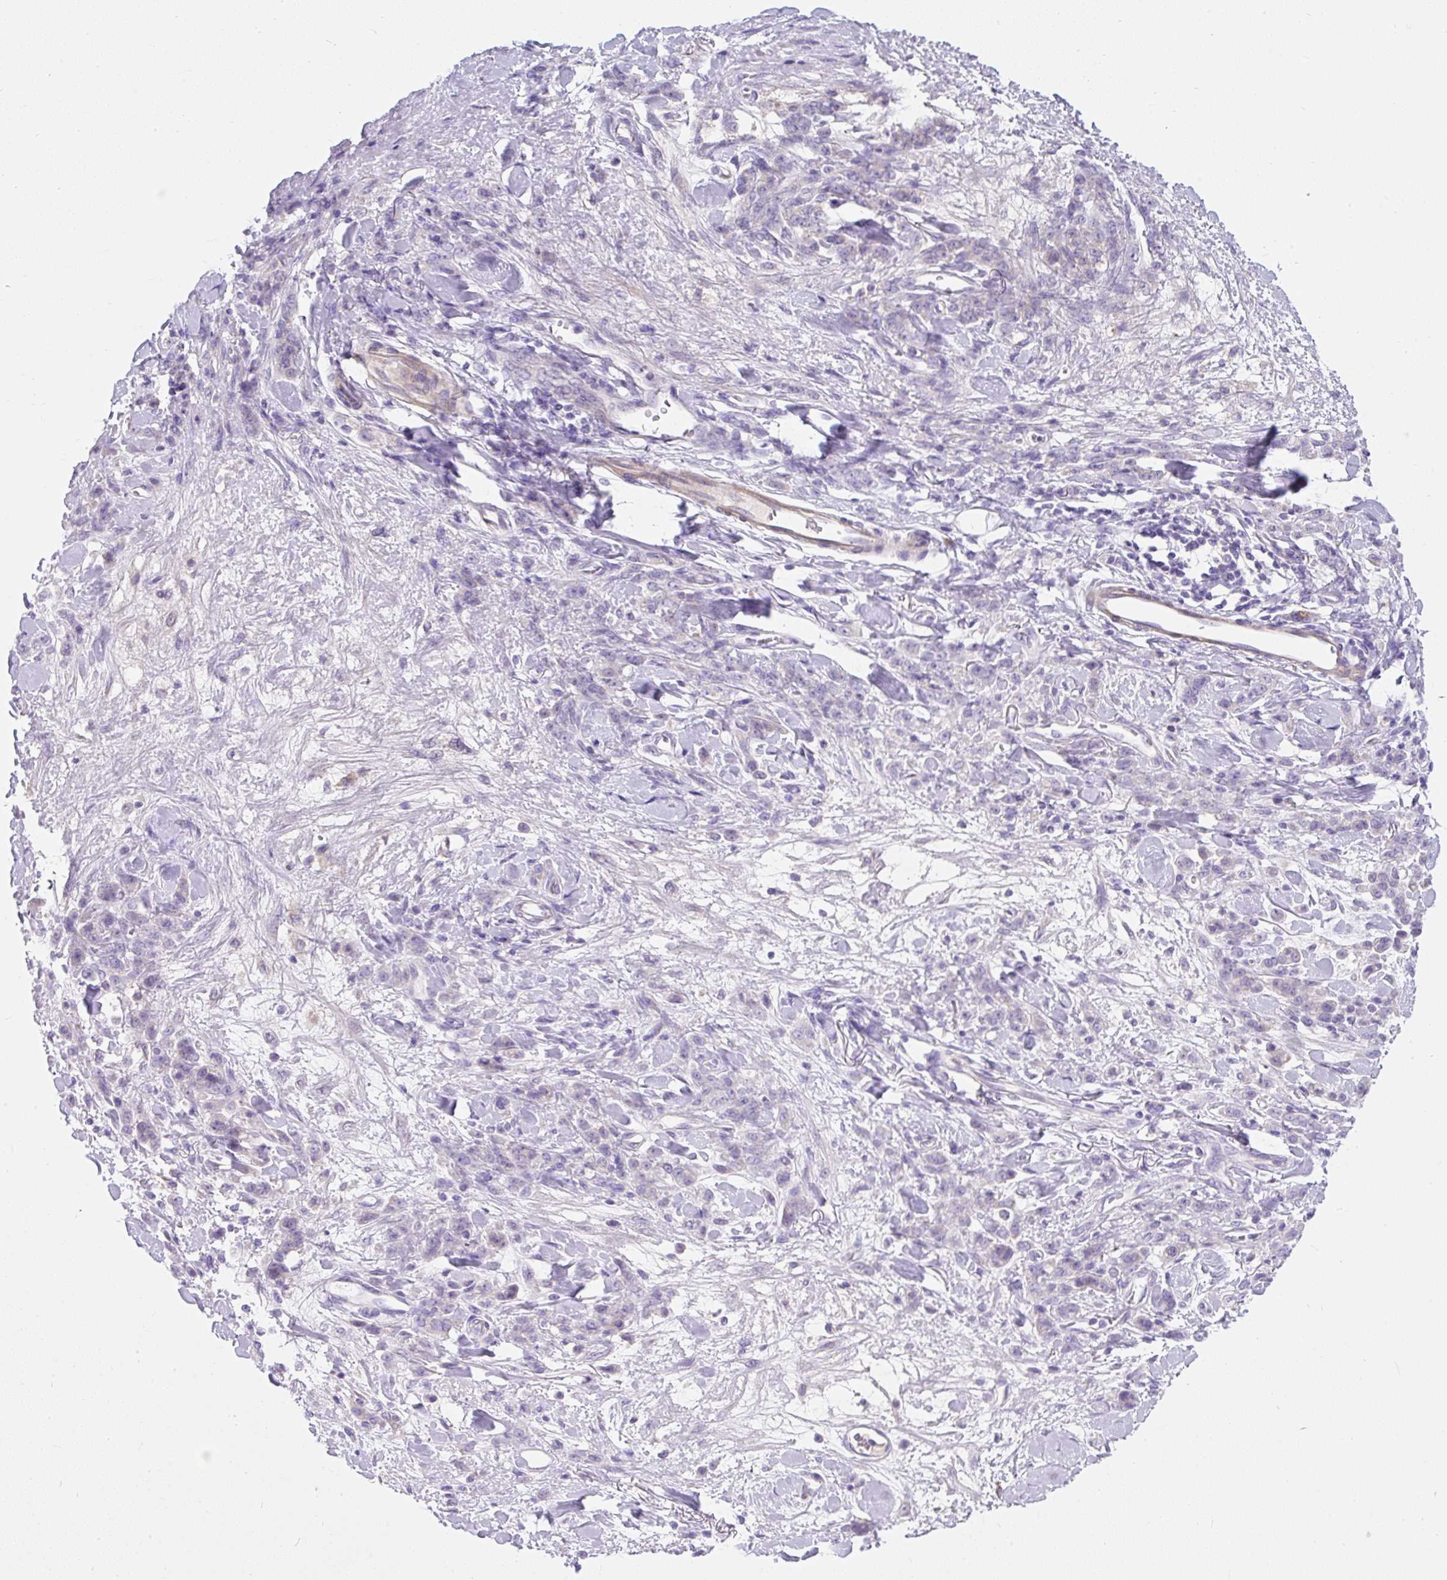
{"staining": {"intensity": "negative", "quantity": "none", "location": "none"}, "tissue": "stomach cancer", "cell_type": "Tumor cells", "image_type": "cancer", "snomed": [{"axis": "morphology", "description": "Normal tissue, NOS"}, {"axis": "morphology", "description": "Adenocarcinoma, NOS"}, {"axis": "topography", "description": "Stomach"}], "caption": "Tumor cells are negative for brown protein staining in stomach adenocarcinoma.", "gene": "SUSD5", "patient": {"sex": "male", "age": 82}}